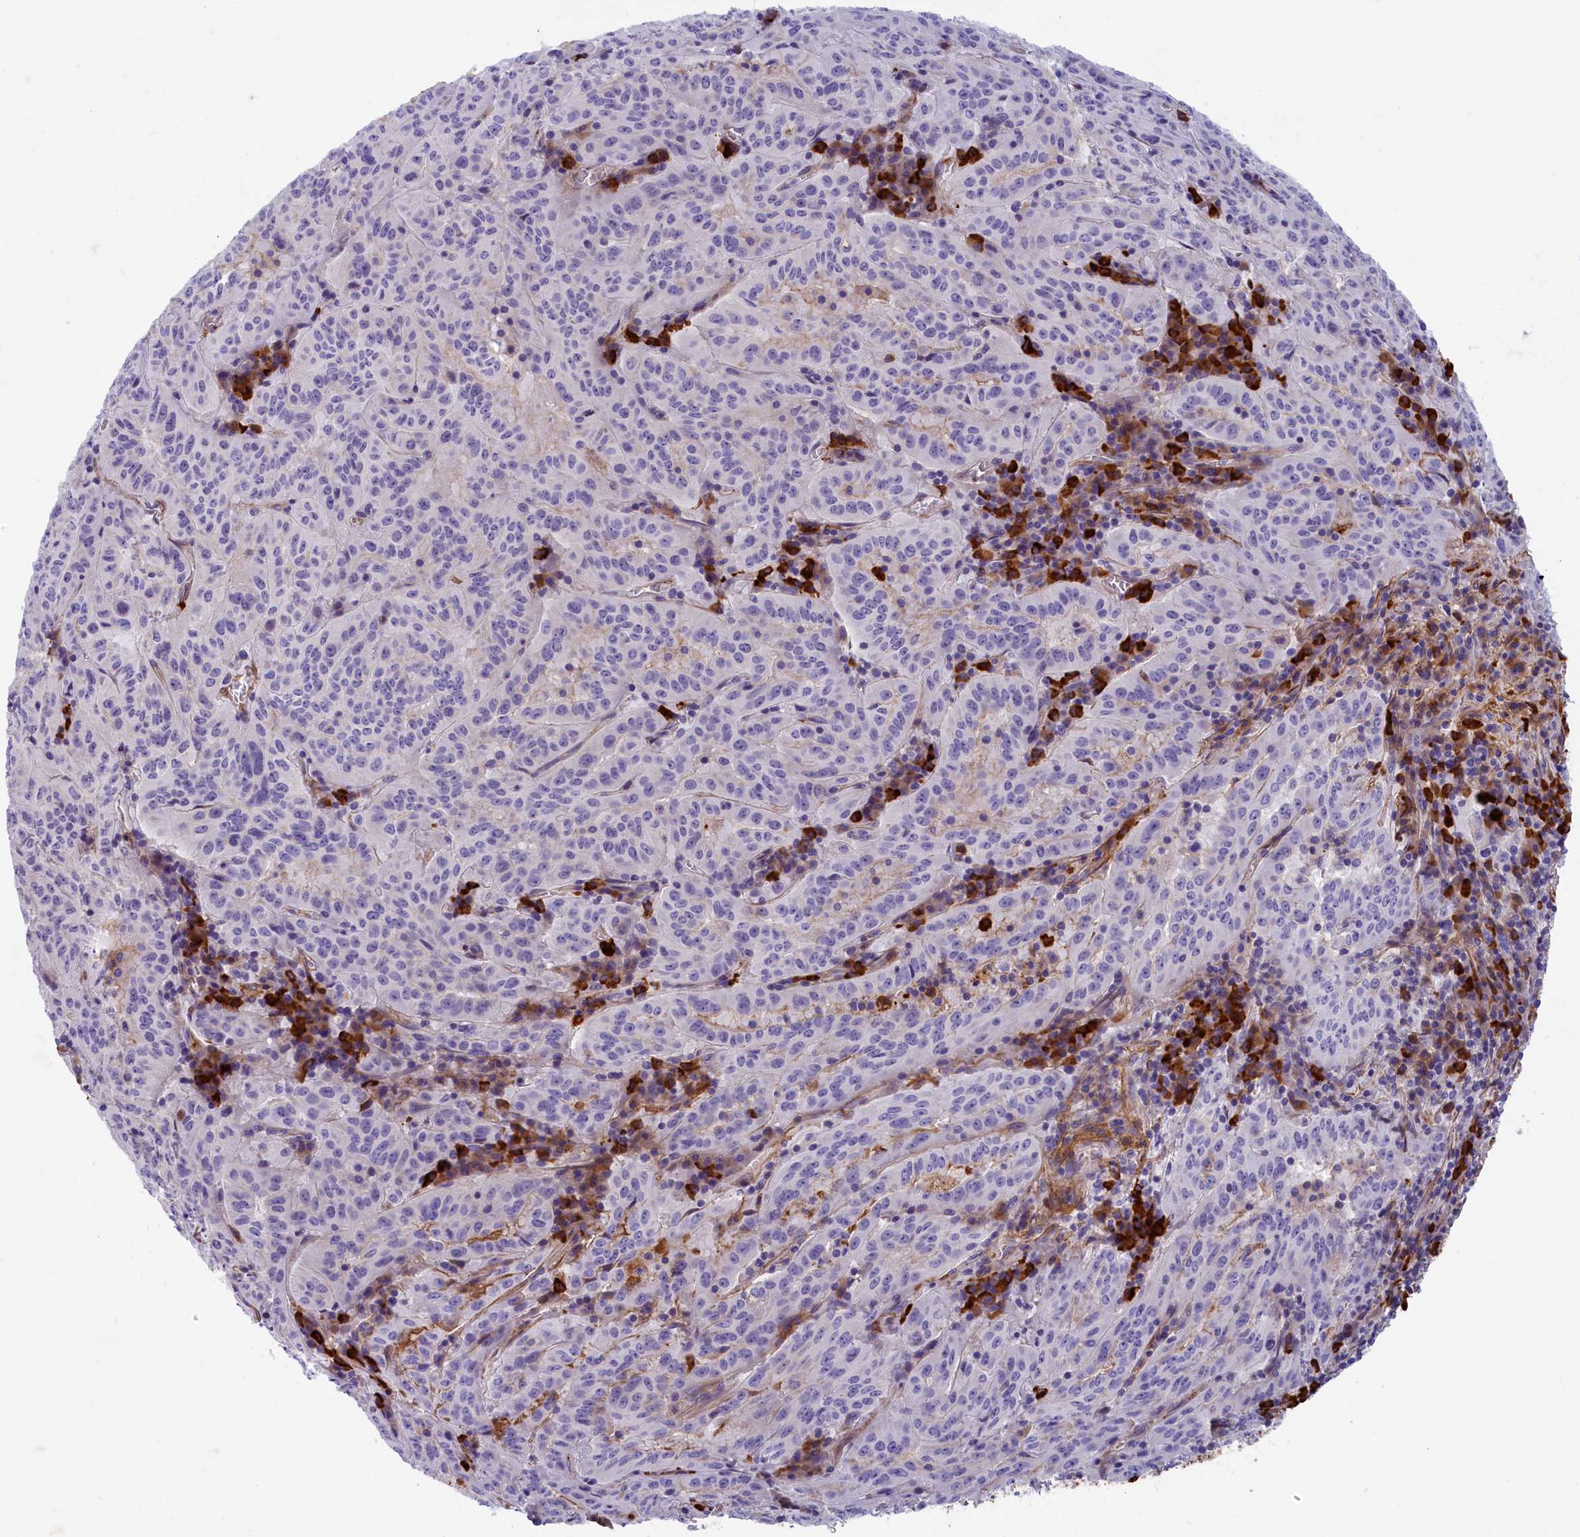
{"staining": {"intensity": "negative", "quantity": "none", "location": "none"}, "tissue": "pancreatic cancer", "cell_type": "Tumor cells", "image_type": "cancer", "snomed": [{"axis": "morphology", "description": "Adenocarcinoma, NOS"}, {"axis": "topography", "description": "Pancreas"}], "caption": "This is a micrograph of immunohistochemistry staining of pancreatic cancer, which shows no staining in tumor cells.", "gene": "BCL2L13", "patient": {"sex": "male", "age": 63}}